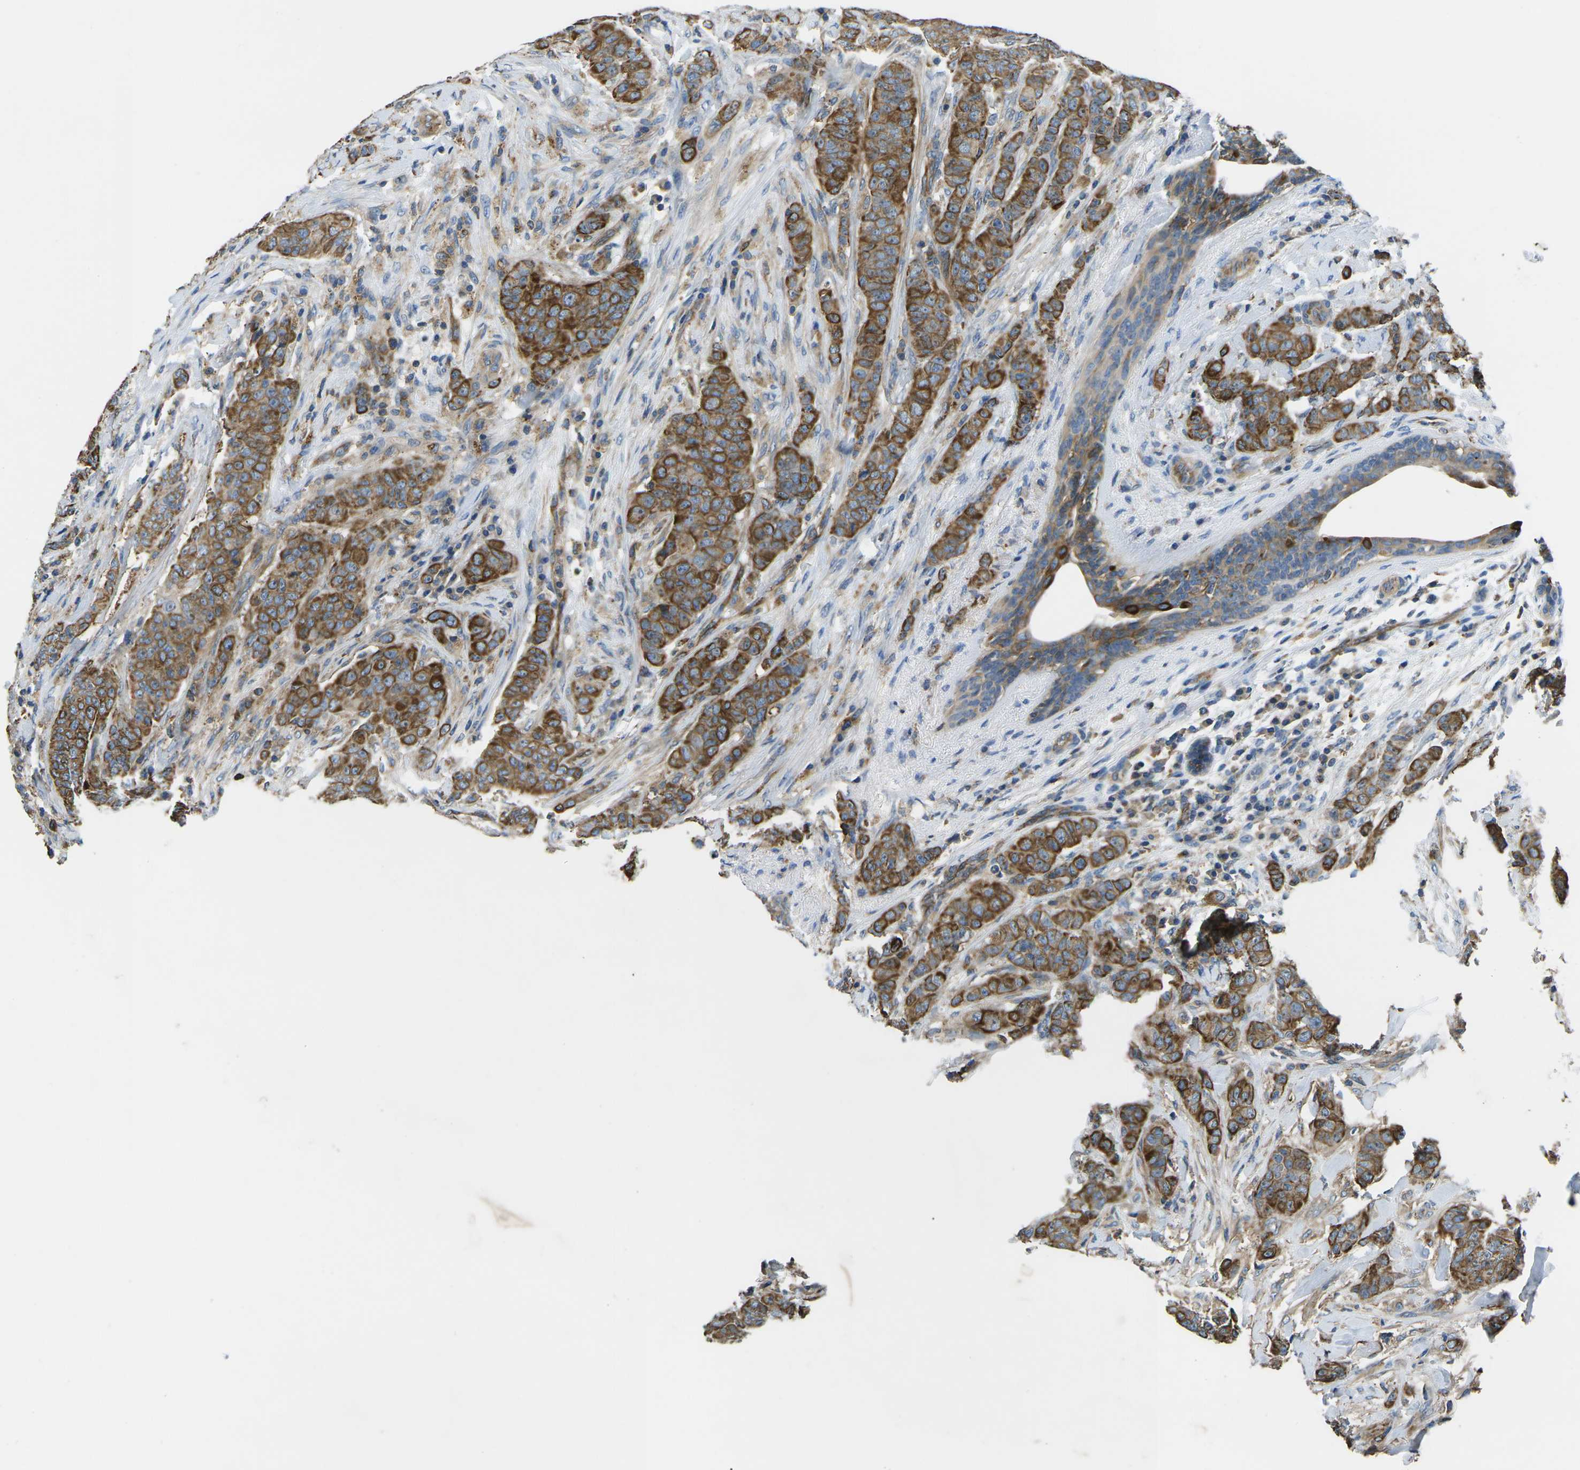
{"staining": {"intensity": "strong", "quantity": "25%-75%", "location": "cytoplasmic/membranous"}, "tissue": "breast cancer", "cell_type": "Tumor cells", "image_type": "cancer", "snomed": [{"axis": "morphology", "description": "Normal tissue, NOS"}, {"axis": "morphology", "description": "Duct carcinoma"}, {"axis": "topography", "description": "Breast"}], "caption": "This is a histology image of immunohistochemistry staining of breast cancer, which shows strong expression in the cytoplasmic/membranous of tumor cells.", "gene": "KCNJ15", "patient": {"sex": "female", "age": 40}}